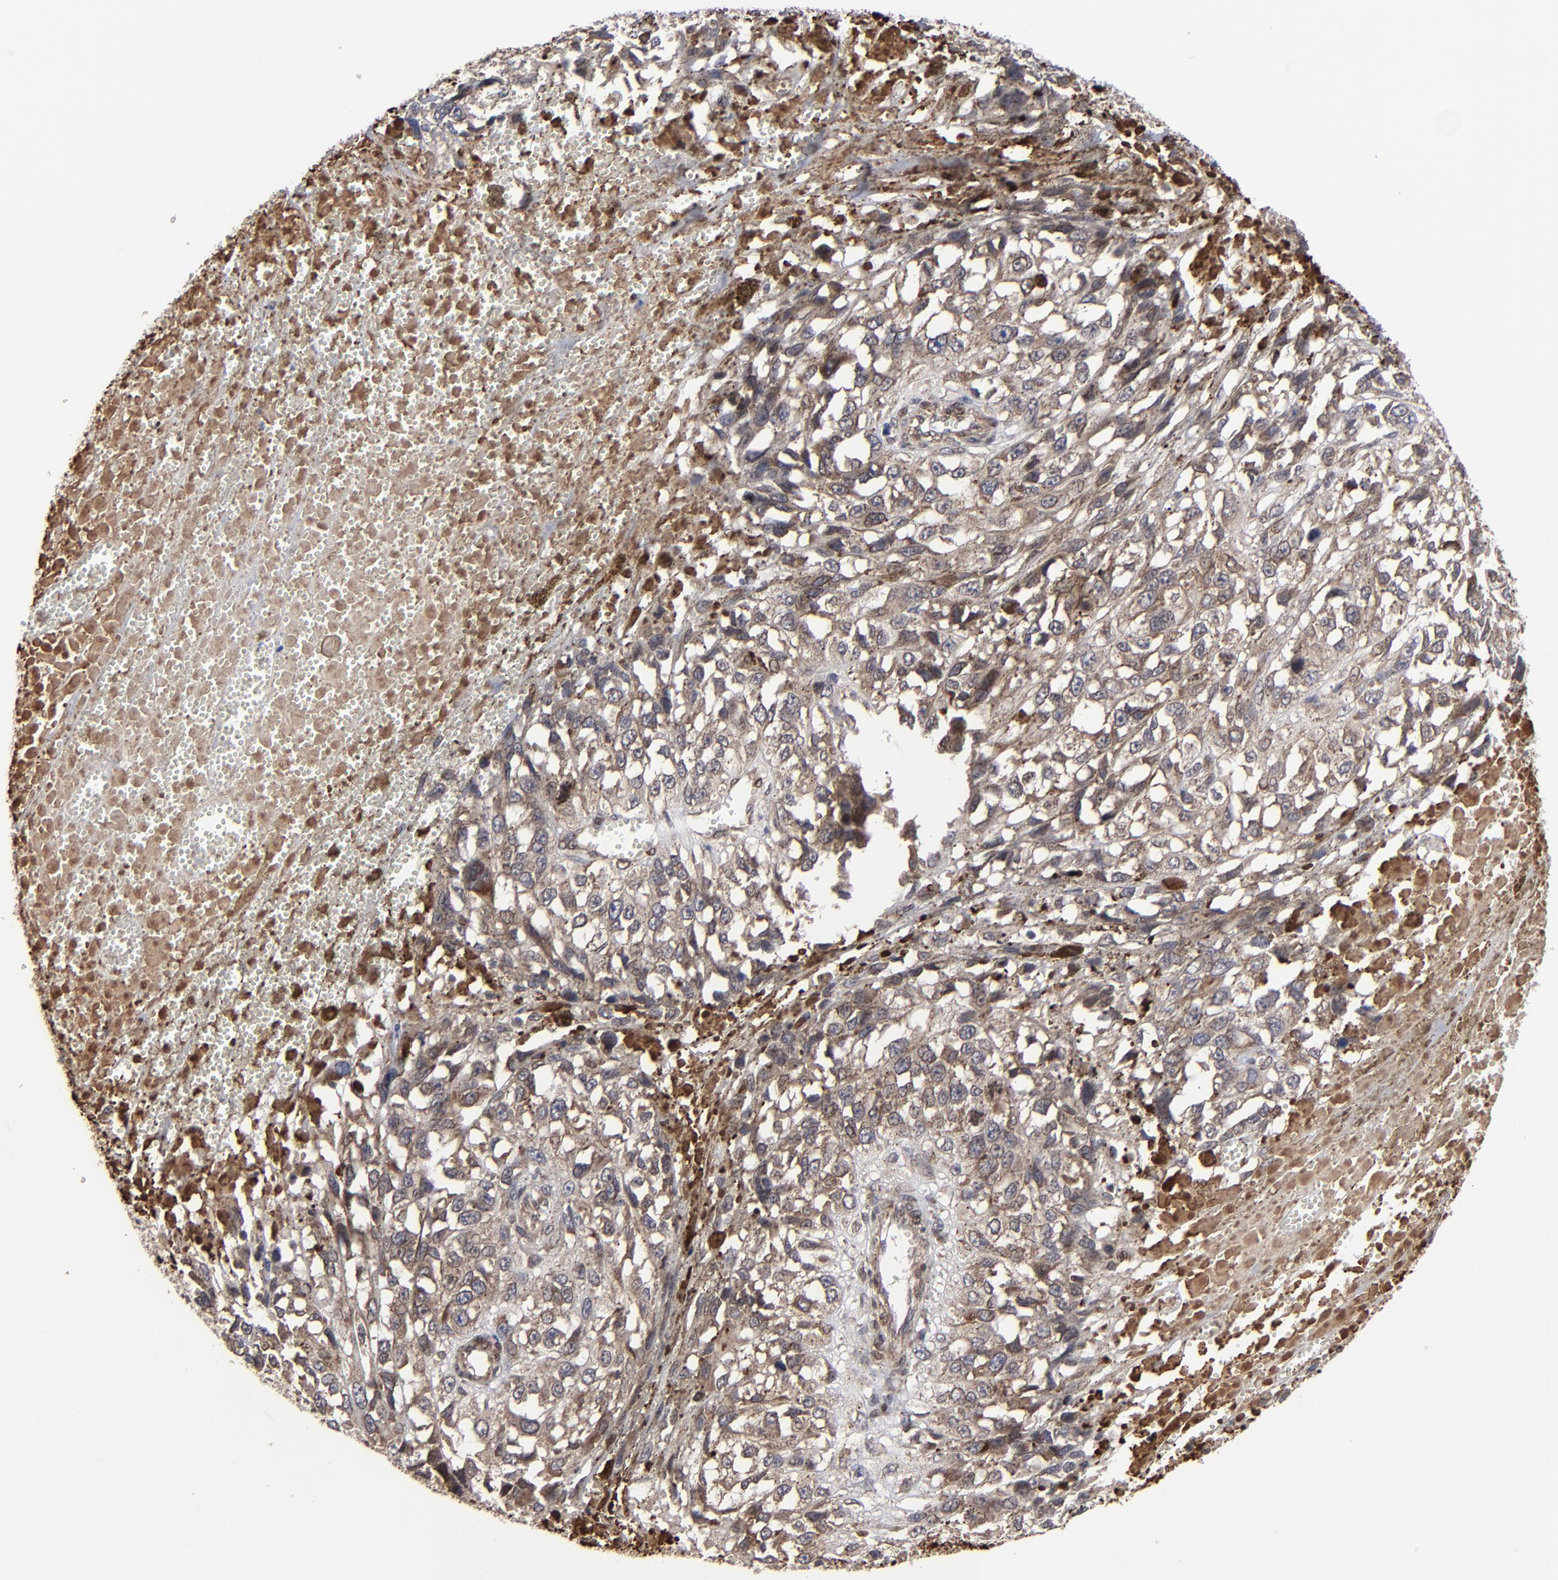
{"staining": {"intensity": "moderate", "quantity": ">75%", "location": "cytoplasmic/membranous"}, "tissue": "melanoma", "cell_type": "Tumor cells", "image_type": "cancer", "snomed": [{"axis": "morphology", "description": "Malignant melanoma, Metastatic site"}, {"axis": "topography", "description": "Lymph node"}], "caption": "Tumor cells display moderate cytoplasmic/membranous staining in approximately >75% of cells in melanoma.", "gene": "KIAA2026", "patient": {"sex": "male", "age": 59}}